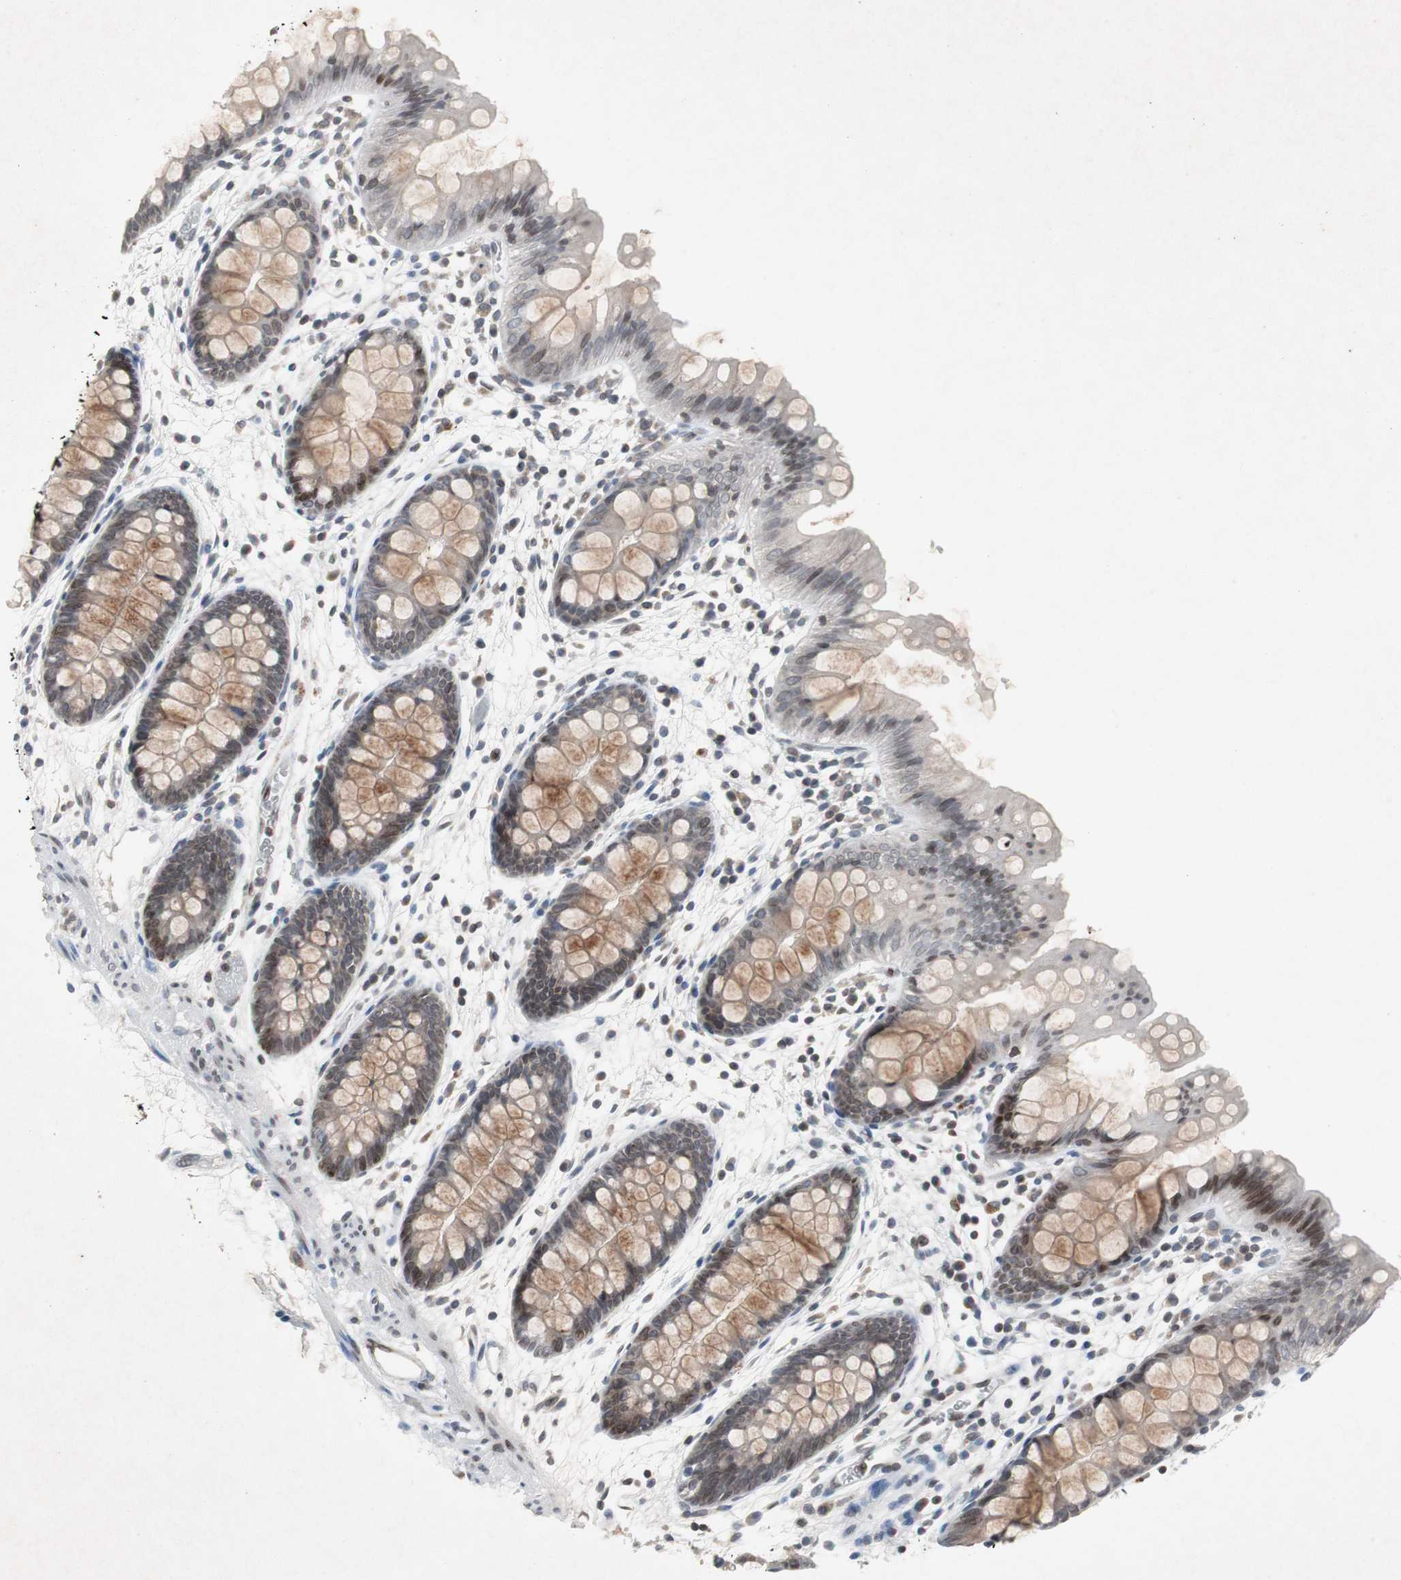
{"staining": {"intensity": "weak", "quantity": ">75%", "location": "cytoplasmic/membranous"}, "tissue": "colon", "cell_type": "Endothelial cells", "image_type": "normal", "snomed": [{"axis": "morphology", "description": "Normal tissue, NOS"}, {"axis": "topography", "description": "Smooth muscle"}, {"axis": "topography", "description": "Colon"}], "caption": "Protein expression analysis of unremarkable colon reveals weak cytoplasmic/membranous positivity in about >75% of endothelial cells.", "gene": "ZNF396", "patient": {"sex": "male", "age": 67}}